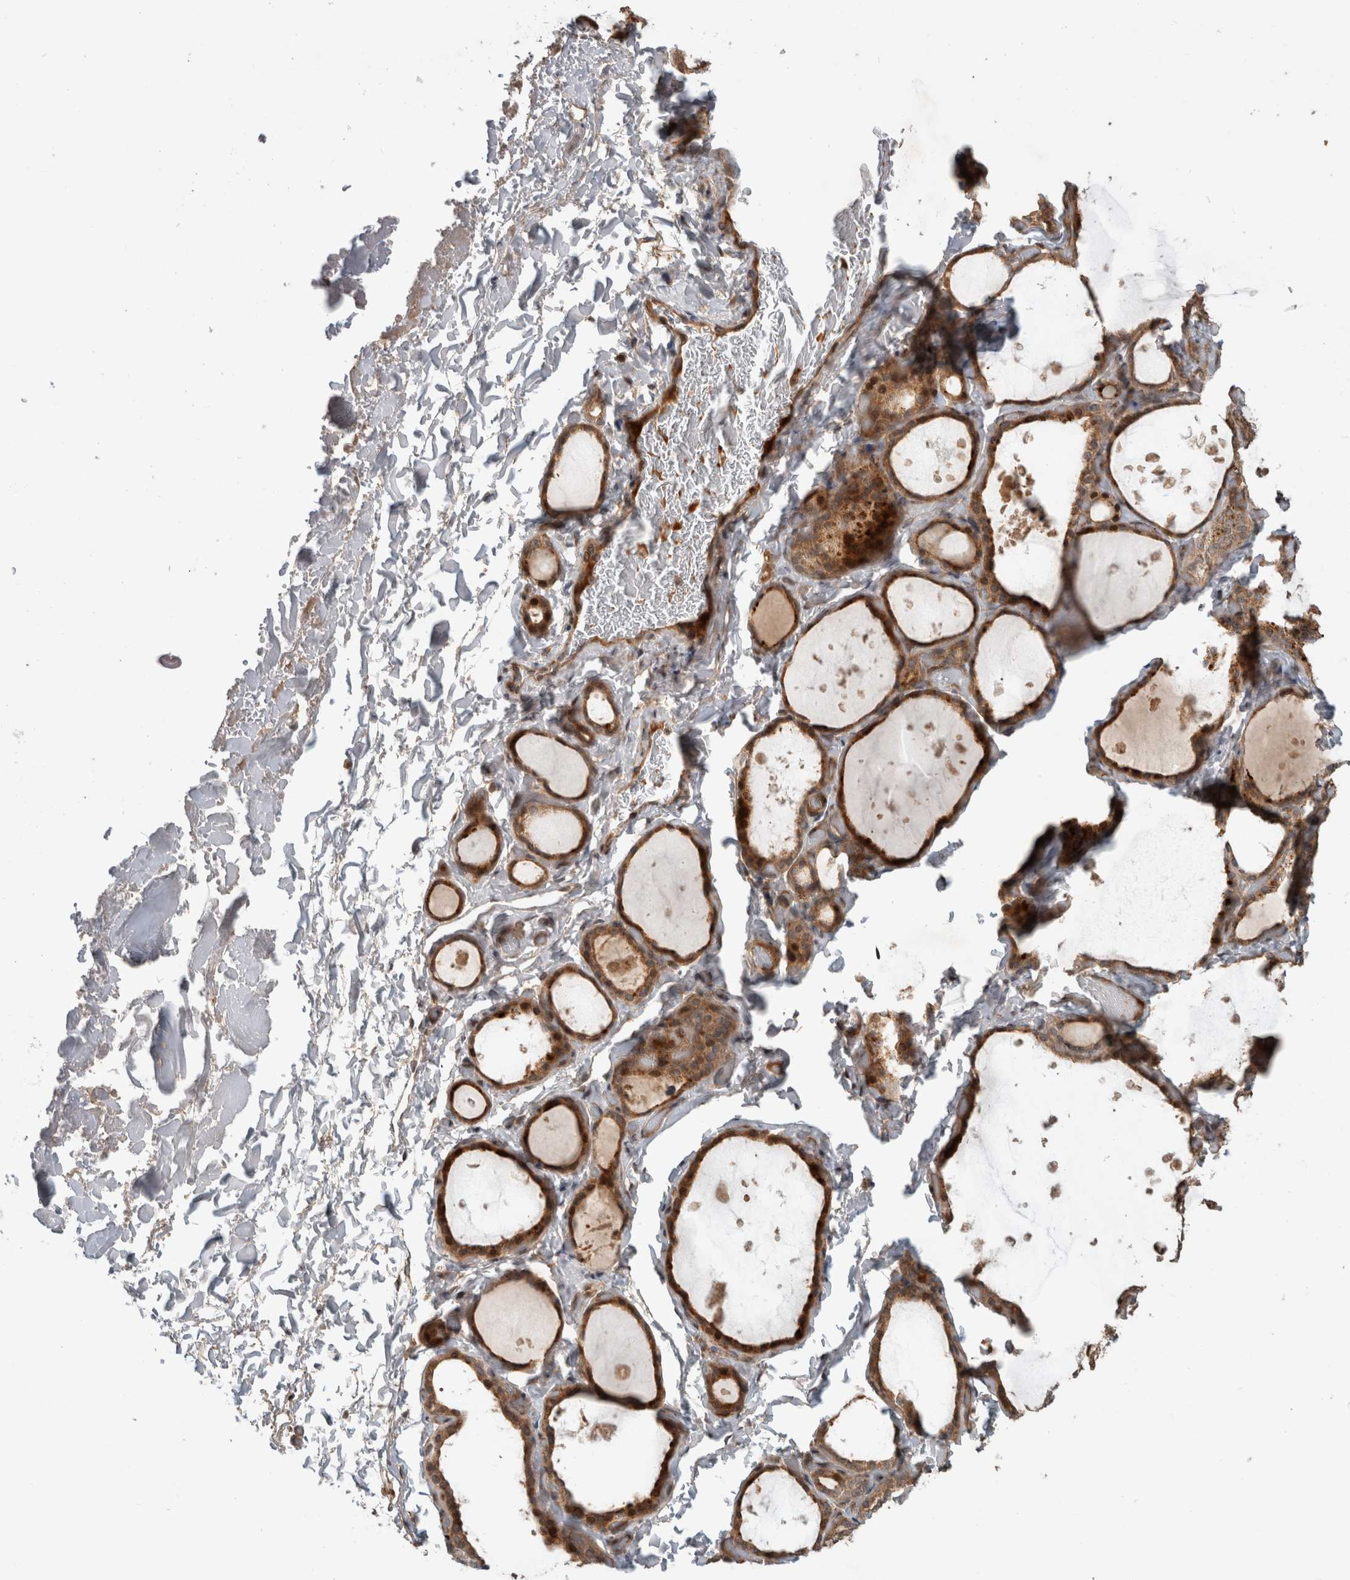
{"staining": {"intensity": "strong", "quantity": ">75%", "location": "cytoplasmic/membranous"}, "tissue": "thyroid gland", "cell_type": "Glandular cells", "image_type": "normal", "snomed": [{"axis": "morphology", "description": "Normal tissue, NOS"}, {"axis": "topography", "description": "Thyroid gland"}], "caption": "Unremarkable thyroid gland reveals strong cytoplasmic/membranous positivity in approximately >75% of glandular cells.", "gene": "PITPNC1", "patient": {"sex": "female", "age": 44}}